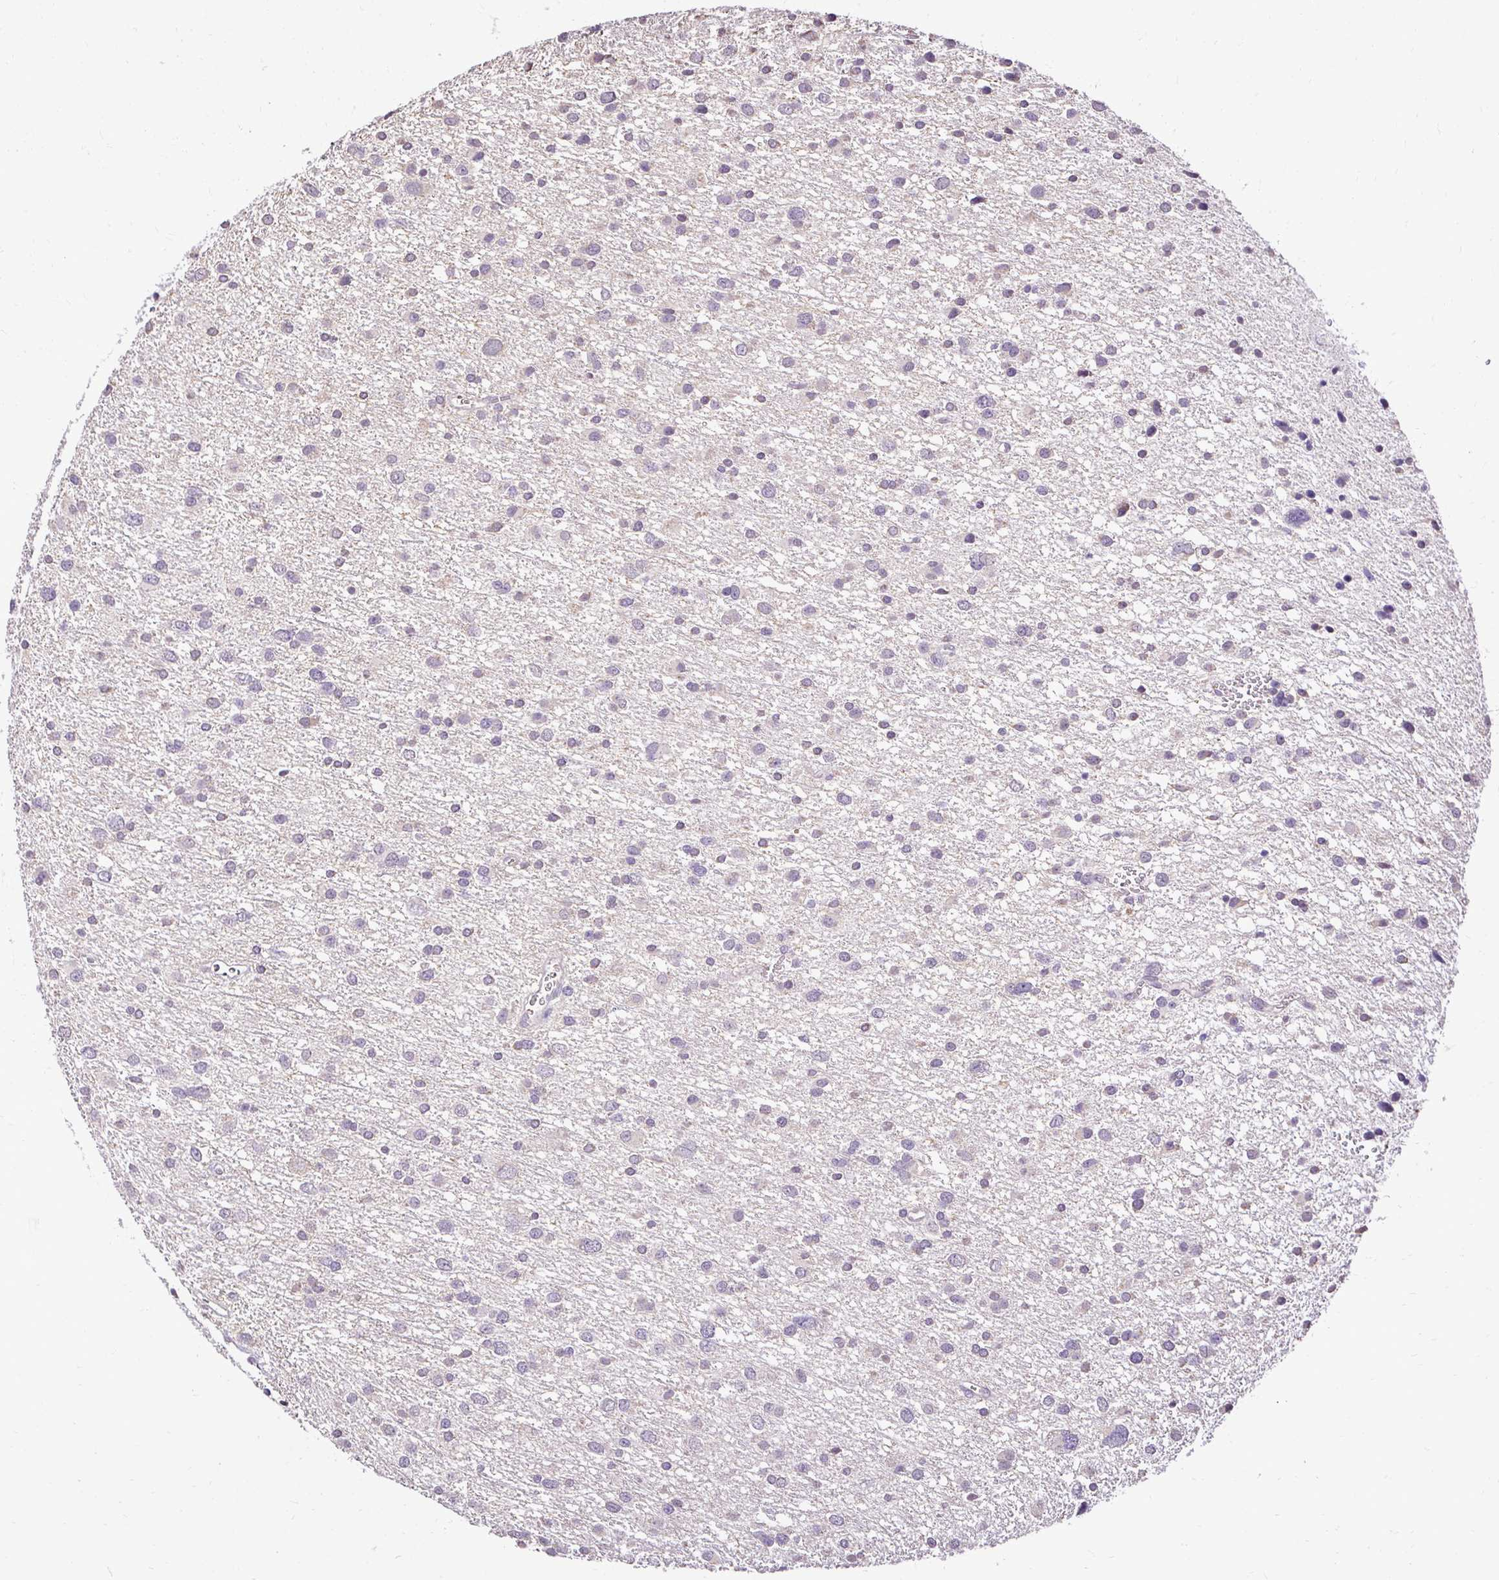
{"staining": {"intensity": "weak", "quantity": "25%-75%", "location": "cytoplasmic/membranous"}, "tissue": "glioma", "cell_type": "Tumor cells", "image_type": "cancer", "snomed": [{"axis": "morphology", "description": "Glioma, malignant, Low grade"}, {"axis": "topography", "description": "Brain"}], "caption": "Approximately 25%-75% of tumor cells in human glioma show weak cytoplasmic/membranous protein staining as visualized by brown immunohistochemical staining.", "gene": "KIAA1210", "patient": {"sex": "female", "age": 55}}